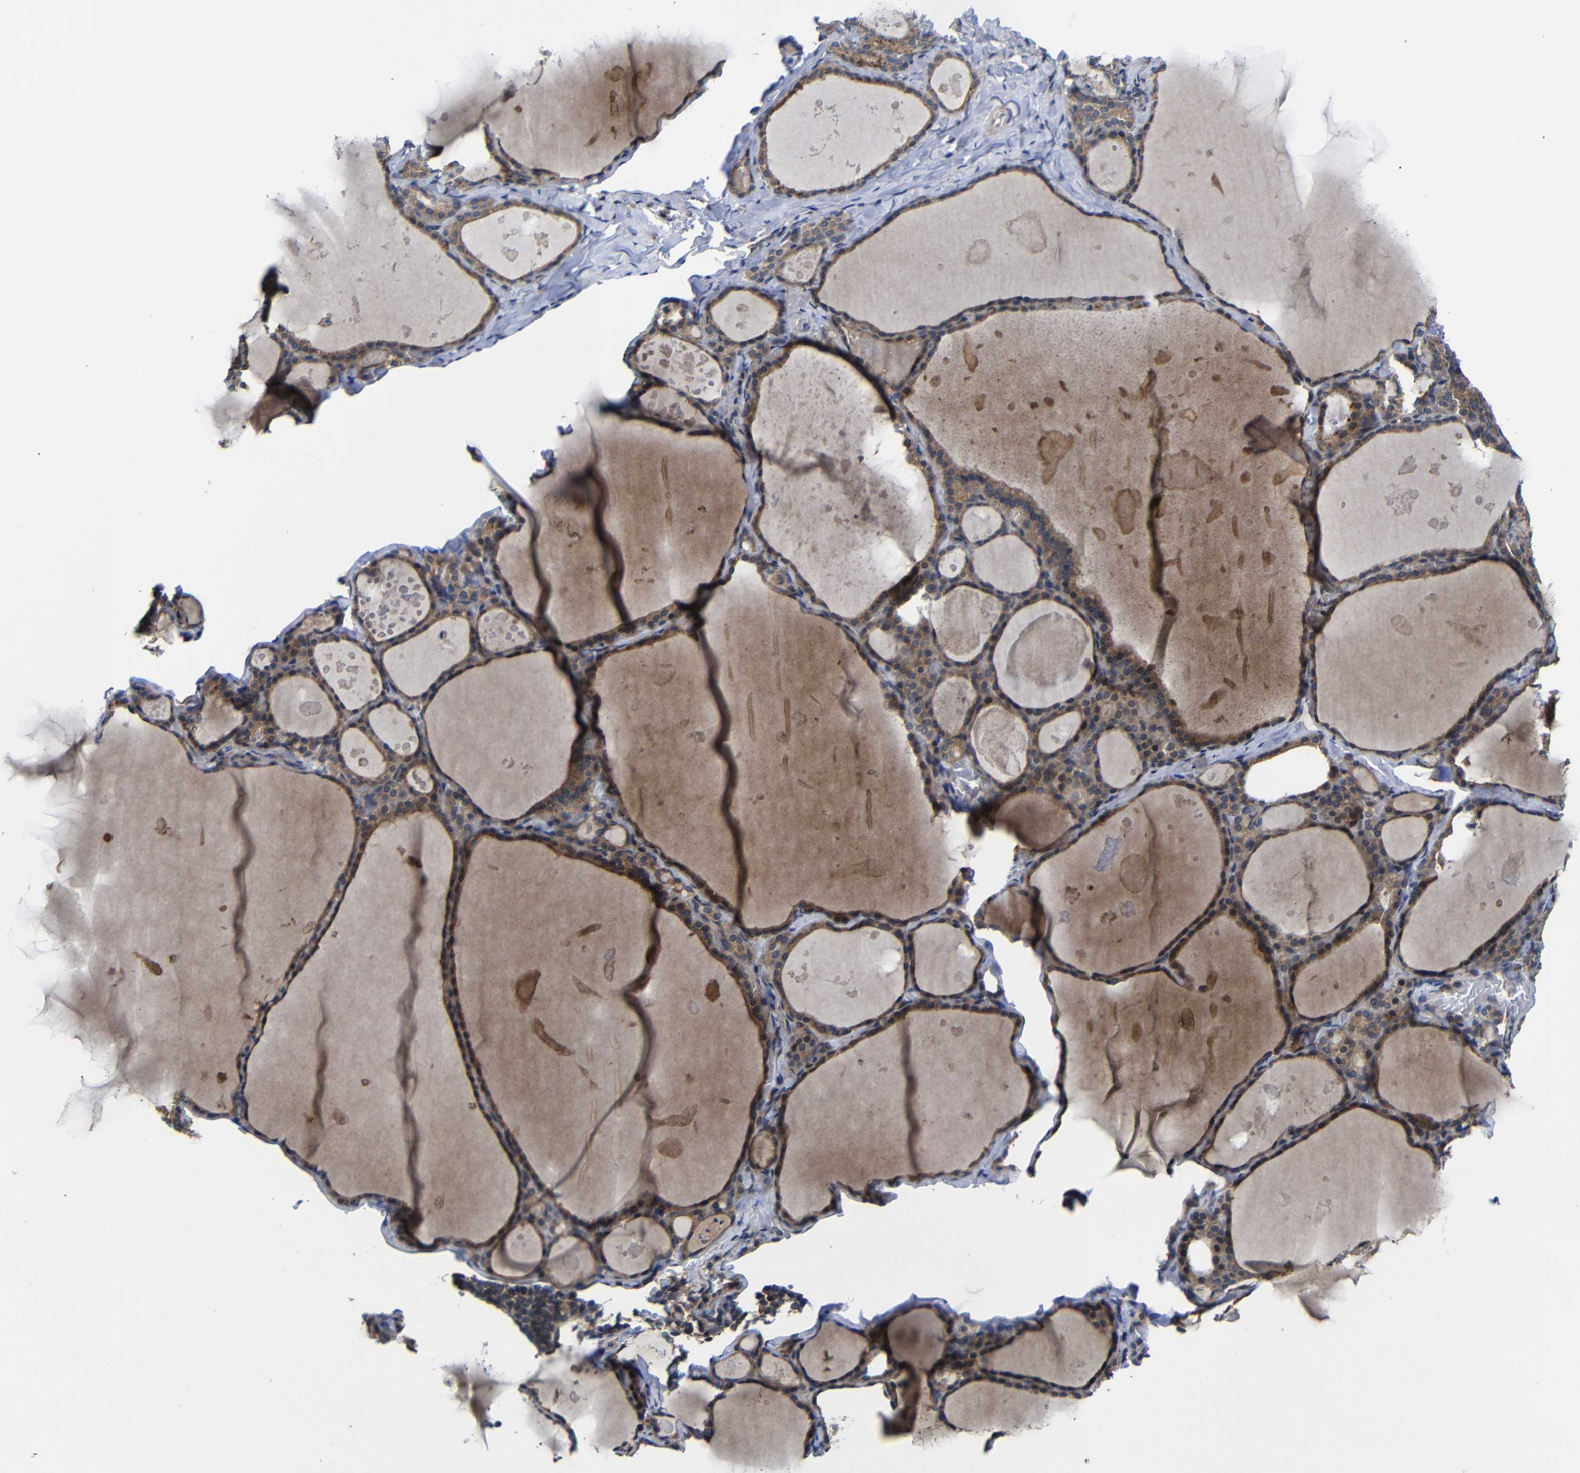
{"staining": {"intensity": "moderate", "quantity": ">75%", "location": "cytoplasmic/membranous"}, "tissue": "thyroid gland", "cell_type": "Glandular cells", "image_type": "normal", "snomed": [{"axis": "morphology", "description": "Normal tissue, NOS"}, {"axis": "topography", "description": "Thyroid gland"}], "caption": "This micrograph exhibits IHC staining of benign thyroid gland, with medium moderate cytoplasmic/membranous positivity in approximately >75% of glandular cells.", "gene": "LPAR5", "patient": {"sex": "male", "age": 56}}